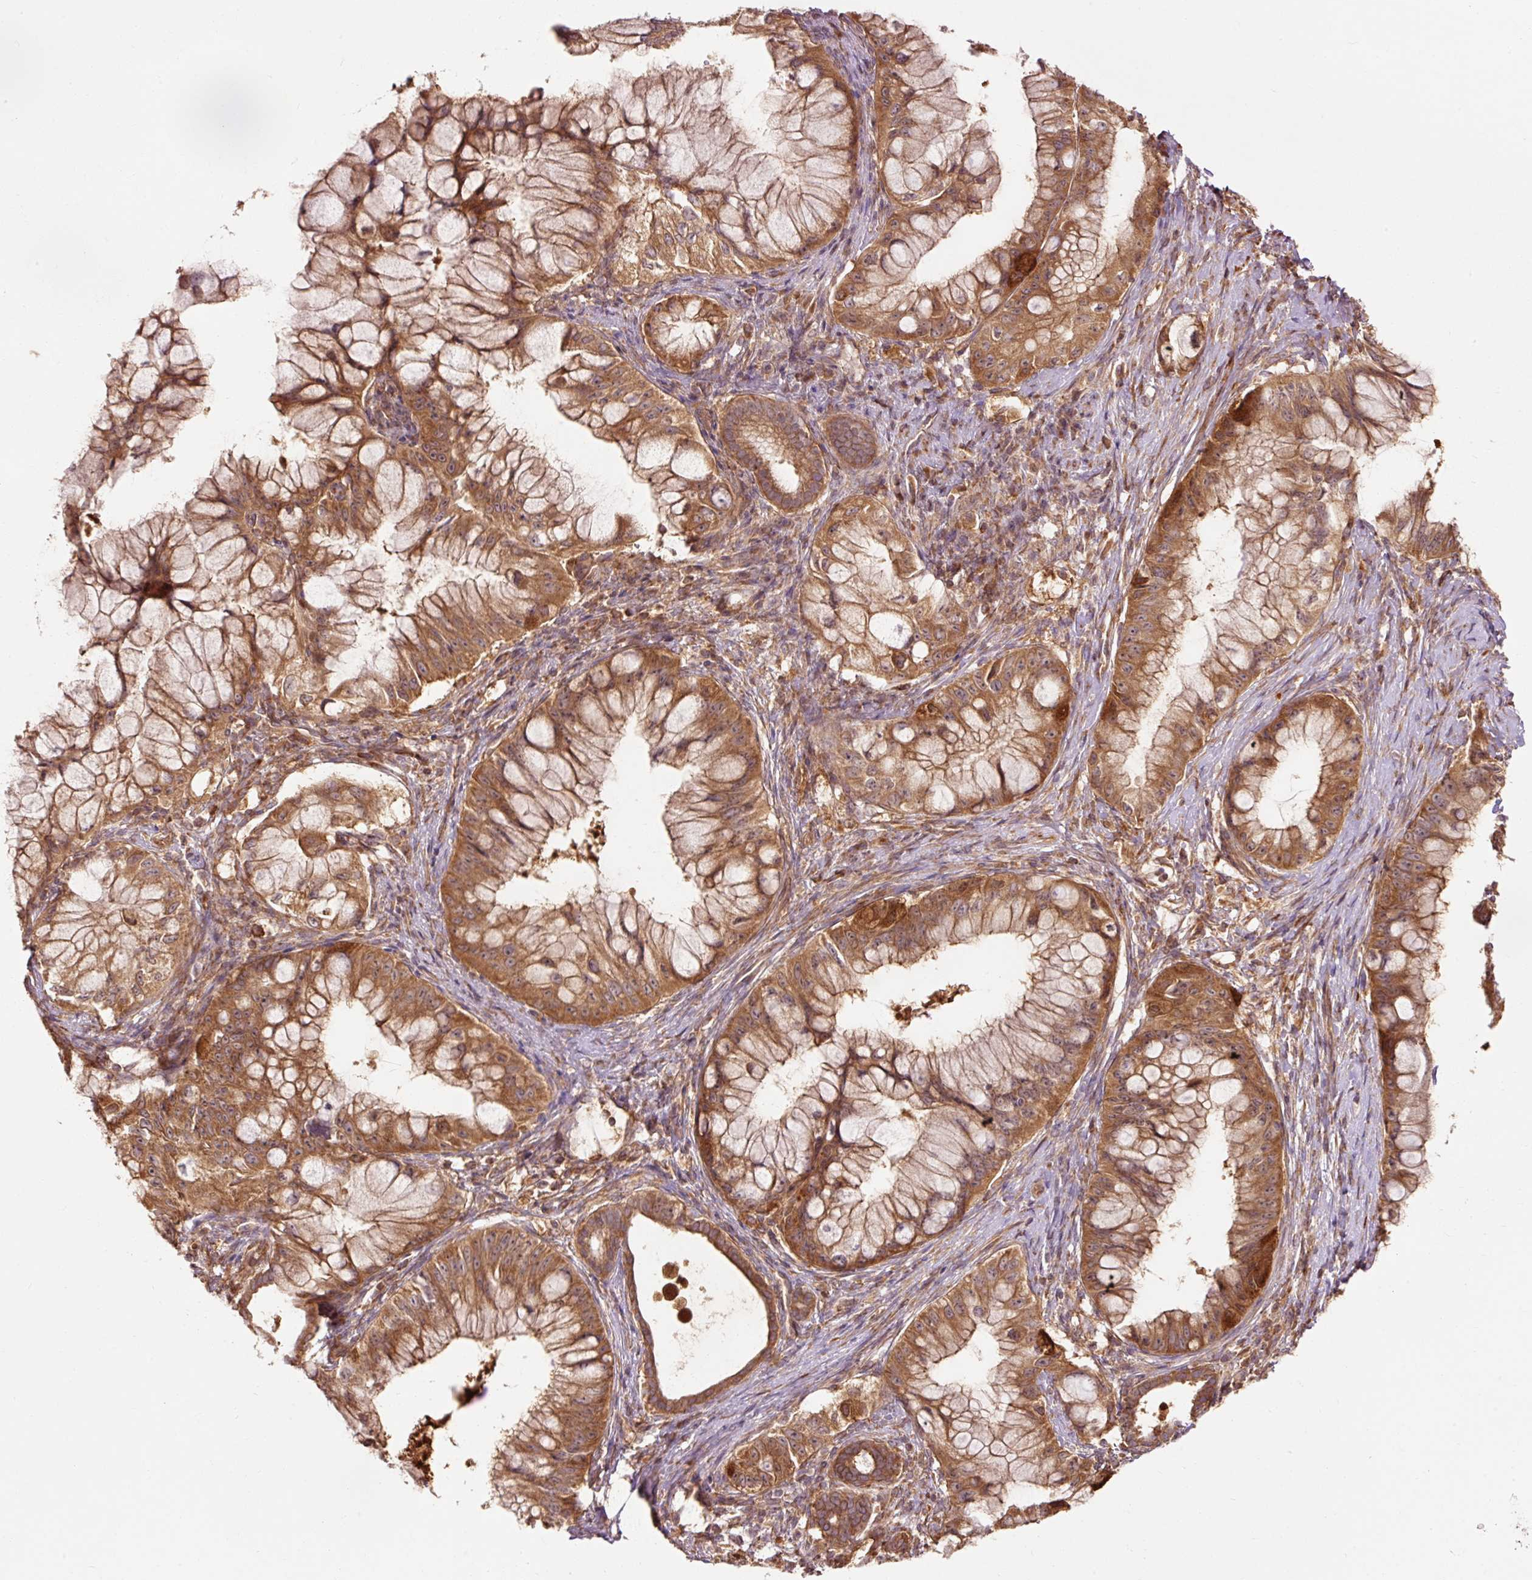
{"staining": {"intensity": "moderate", "quantity": ">75%", "location": "cytoplasmic/membranous"}, "tissue": "pancreatic cancer", "cell_type": "Tumor cells", "image_type": "cancer", "snomed": [{"axis": "morphology", "description": "Adenocarcinoma, NOS"}, {"axis": "topography", "description": "Pancreas"}], "caption": "IHC (DAB (3,3'-diaminobenzidine)) staining of human pancreatic cancer (adenocarcinoma) reveals moderate cytoplasmic/membranous protein expression in about >75% of tumor cells. (DAB (3,3'-diaminobenzidine) IHC, brown staining for protein, blue staining for nuclei).", "gene": "PDAP1", "patient": {"sex": "male", "age": 48}}